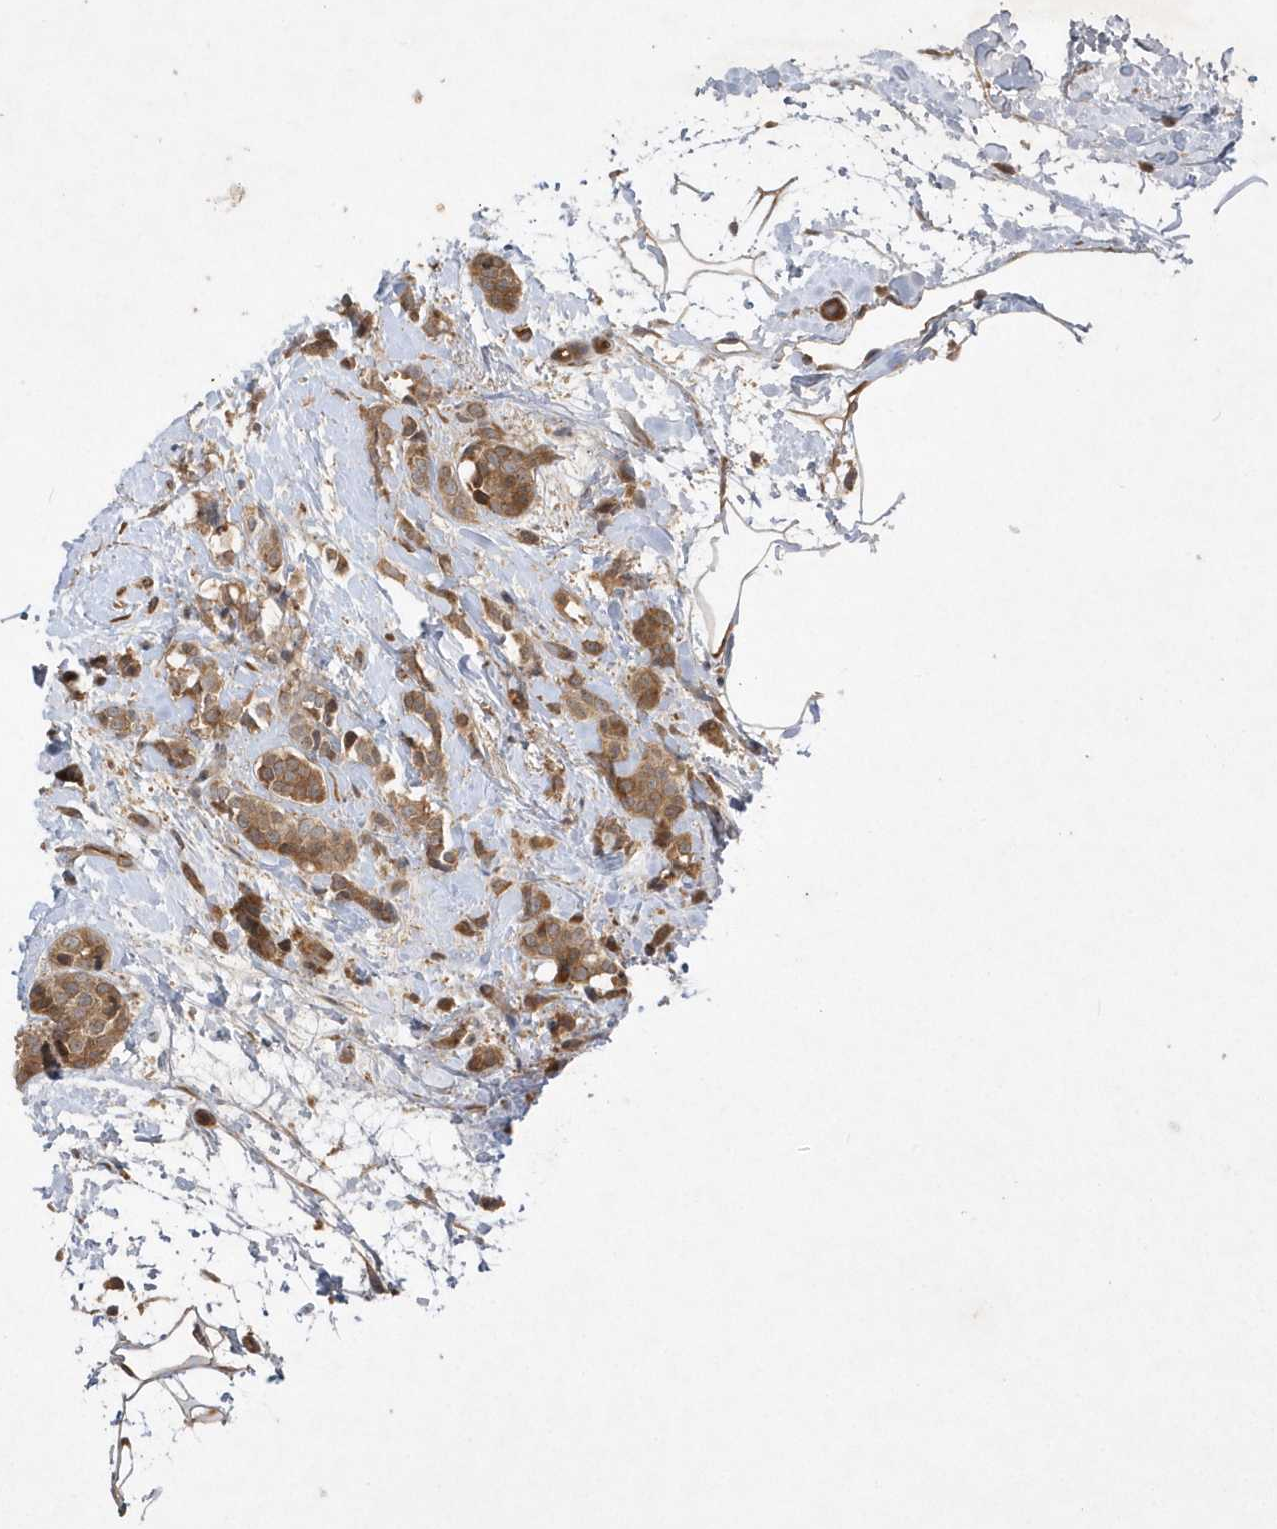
{"staining": {"intensity": "moderate", "quantity": ">75%", "location": "cytoplasmic/membranous"}, "tissue": "breast cancer", "cell_type": "Tumor cells", "image_type": "cancer", "snomed": [{"axis": "morphology", "description": "Lobular carcinoma, in situ"}, {"axis": "morphology", "description": "Lobular carcinoma"}, {"axis": "topography", "description": "Breast"}], "caption": "Breast cancer (lobular carcinoma) stained for a protein (brown) shows moderate cytoplasmic/membranous positive expression in approximately >75% of tumor cells.", "gene": "GFM2", "patient": {"sex": "female", "age": 41}}